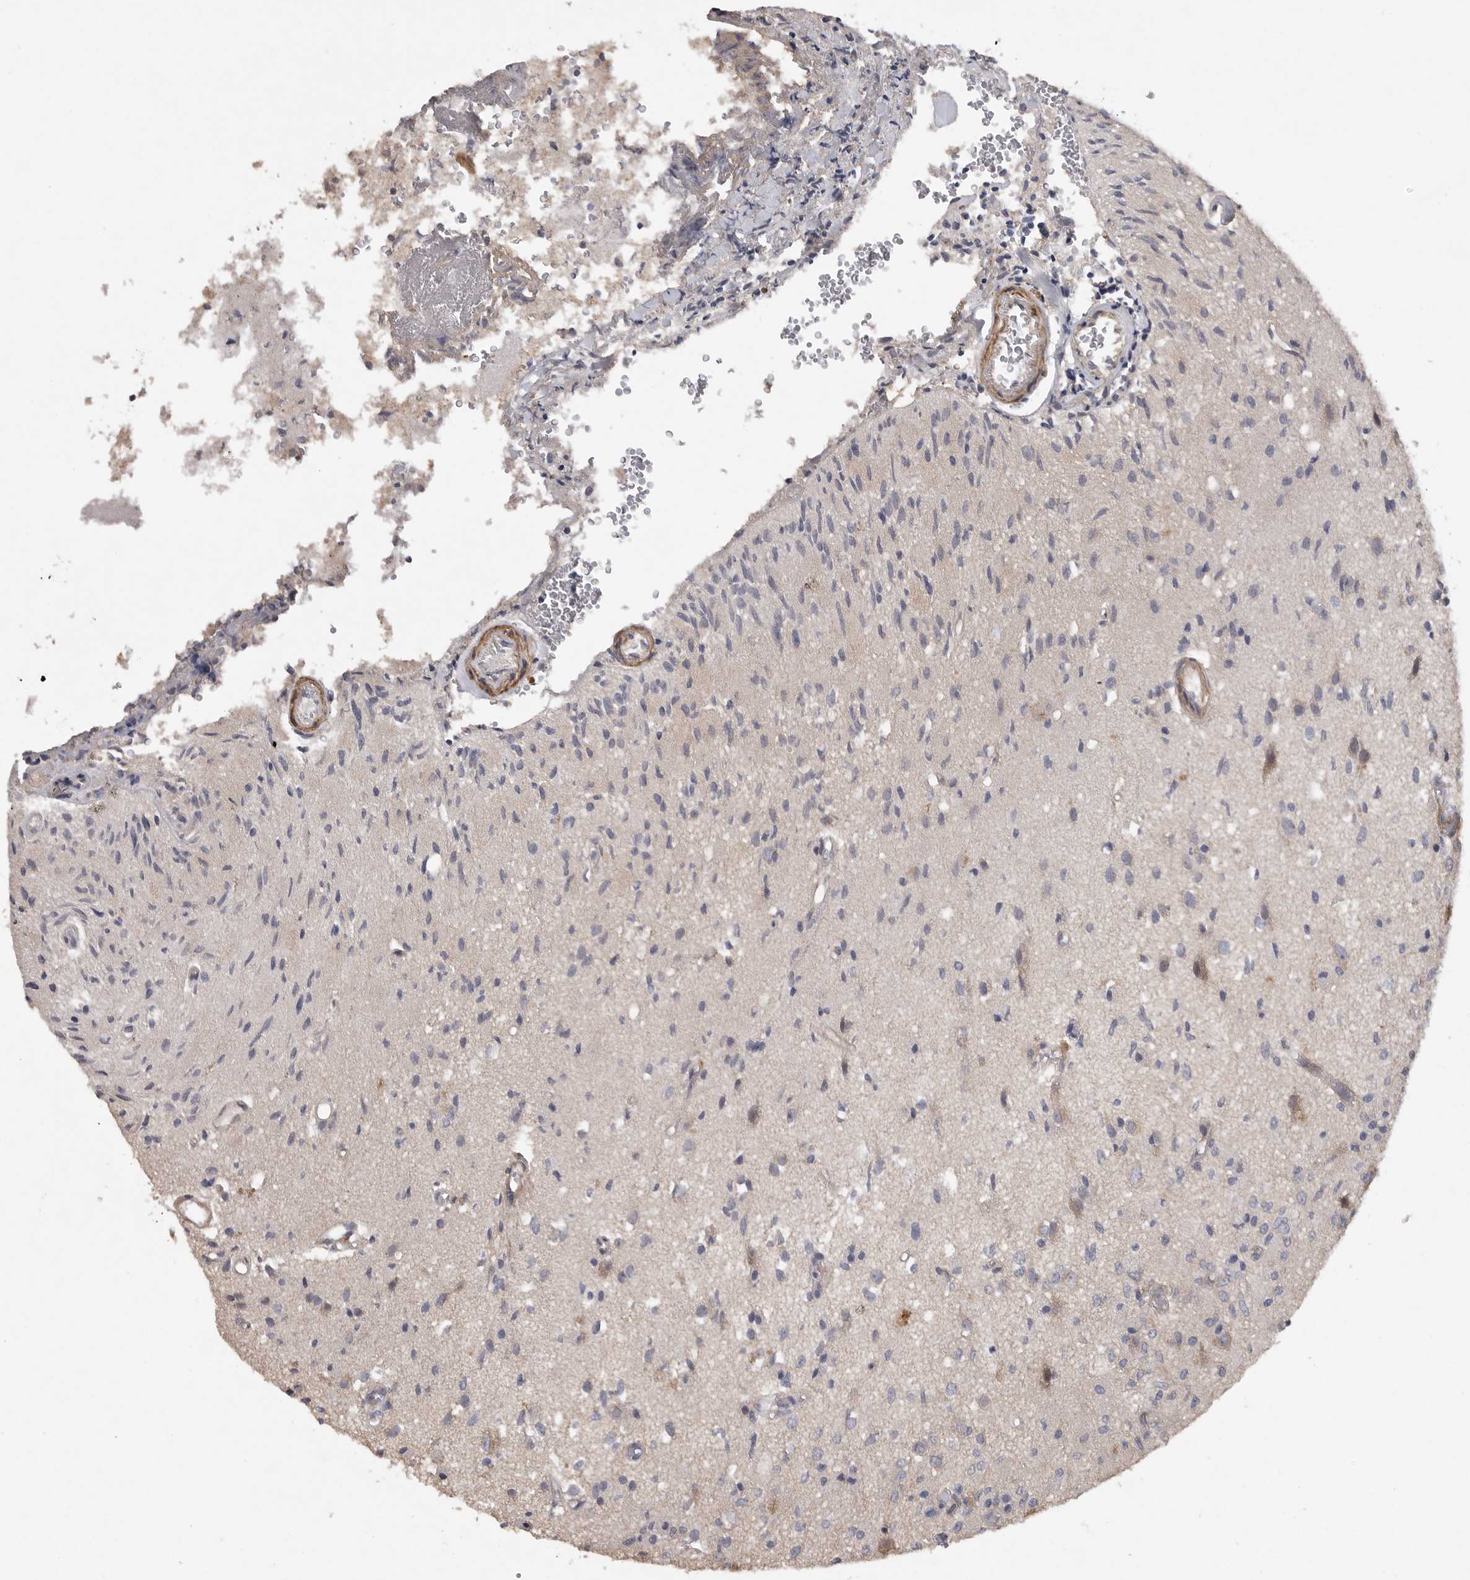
{"staining": {"intensity": "weak", "quantity": "<25%", "location": "cytoplasmic/membranous"}, "tissue": "glioma", "cell_type": "Tumor cells", "image_type": "cancer", "snomed": [{"axis": "morphology", "description": "Normal tissue, NOS"}, {"axis": "morphology", "description": "Glioma, malignant, High grade"}, {"axis": "topography", "description": "Cerebral cortex"}], "caption": "This image is of malignant high-grade glioma stained with IHC to label a protein in brown with the nuclei are counter-stained blue. There is no expression in tumor cells.", "gene": "EDEM3", "patient": {"sex": "male", "age": 77}}